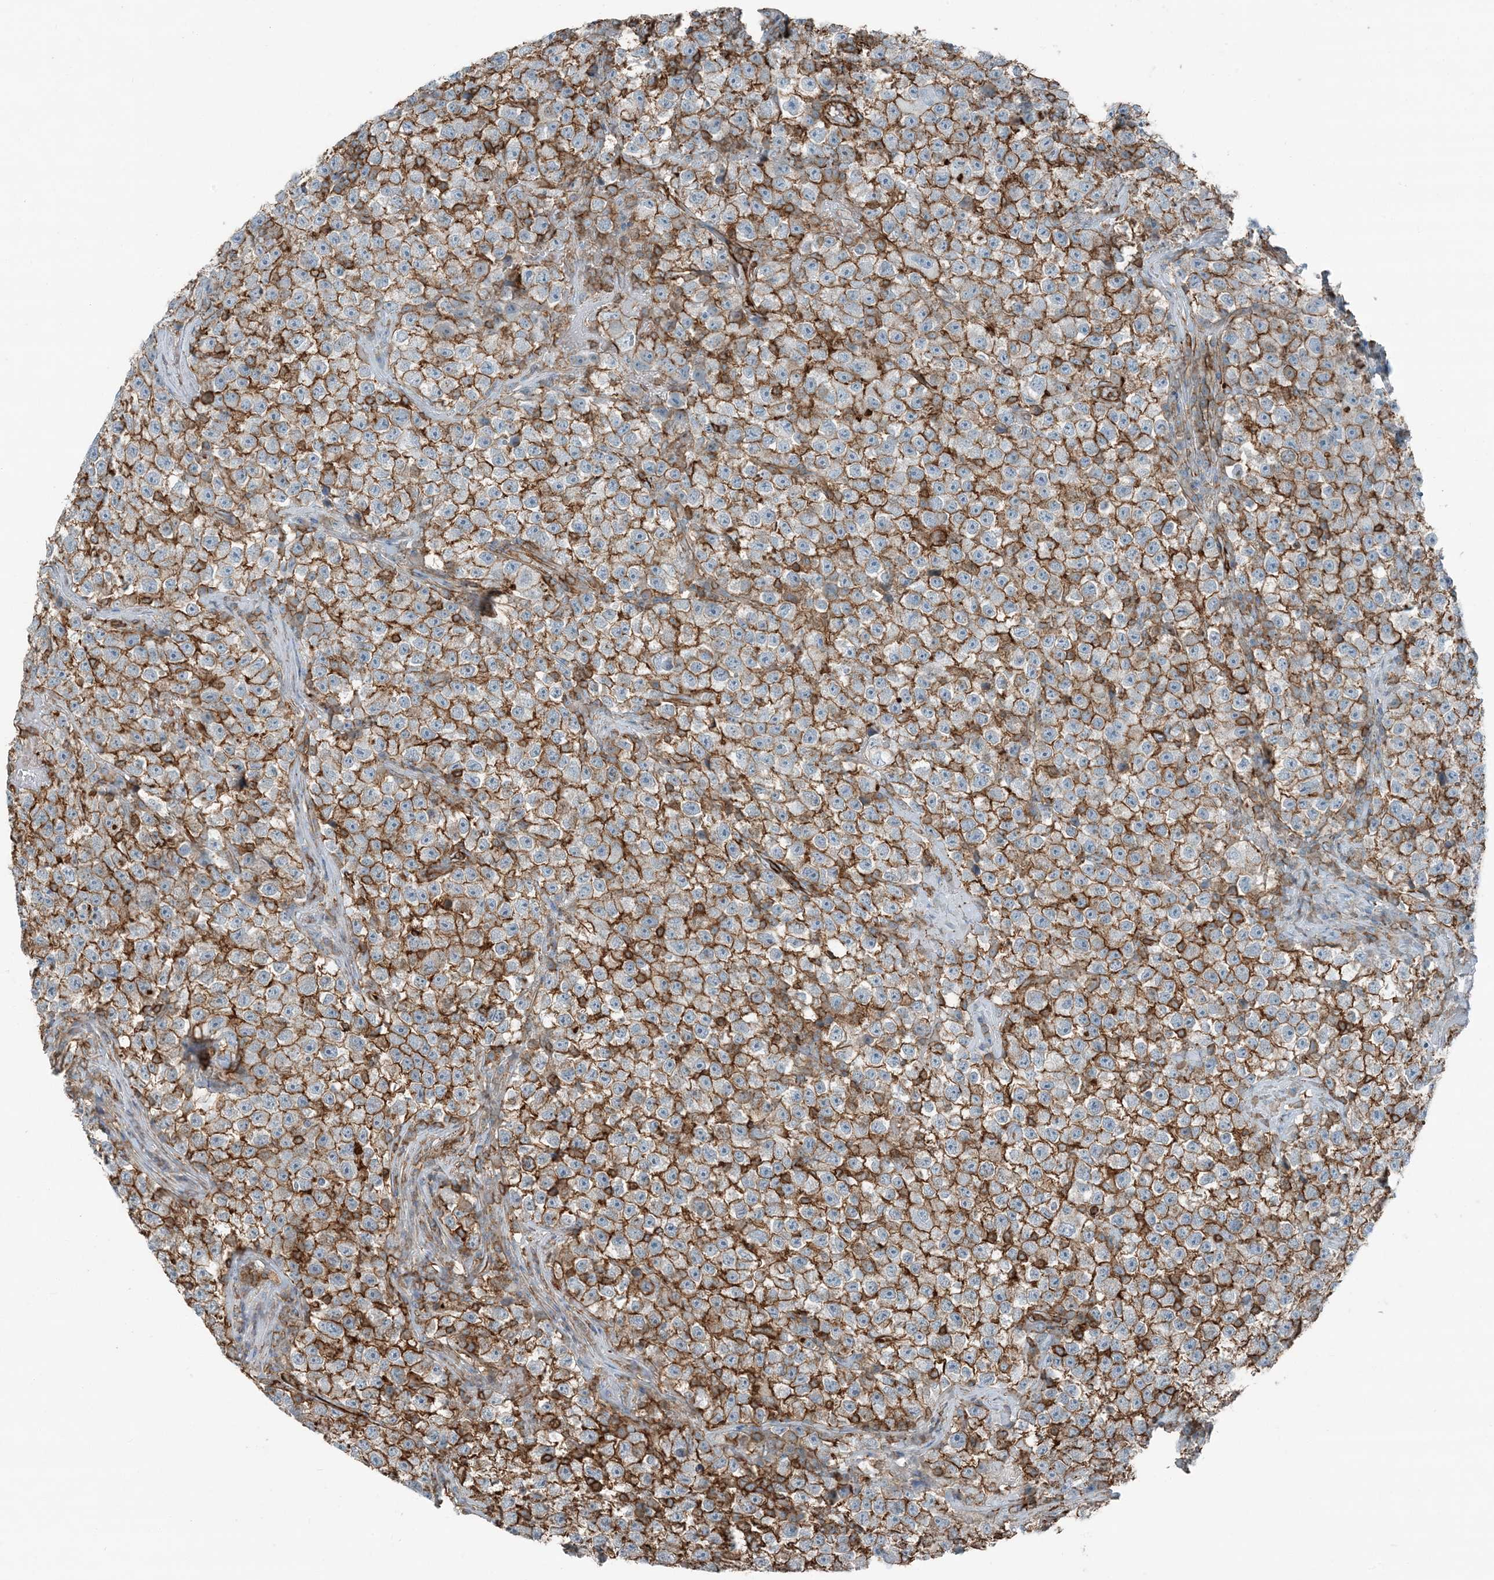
{"staining": {"intensity": "strong", "quantity": ">75%", "location": "cytoplasmic/membranous"}, "tissue": "testis cancer", "cell_type": "Tumor cells", "image_type": "cancer", "snomed": [{"axis": "morphology", "description": "Seminoma, NOS"}, {"axis": "topography", "description": "Testis"}], "caption": "Protein expression by immunohistochemistry displays strong cytoplasmic/membranous staining in about >75% of tumor cells in seminoma (testis).", "gene": "APOBEC3C", "patient": {"sex": "male", "age": 22}}